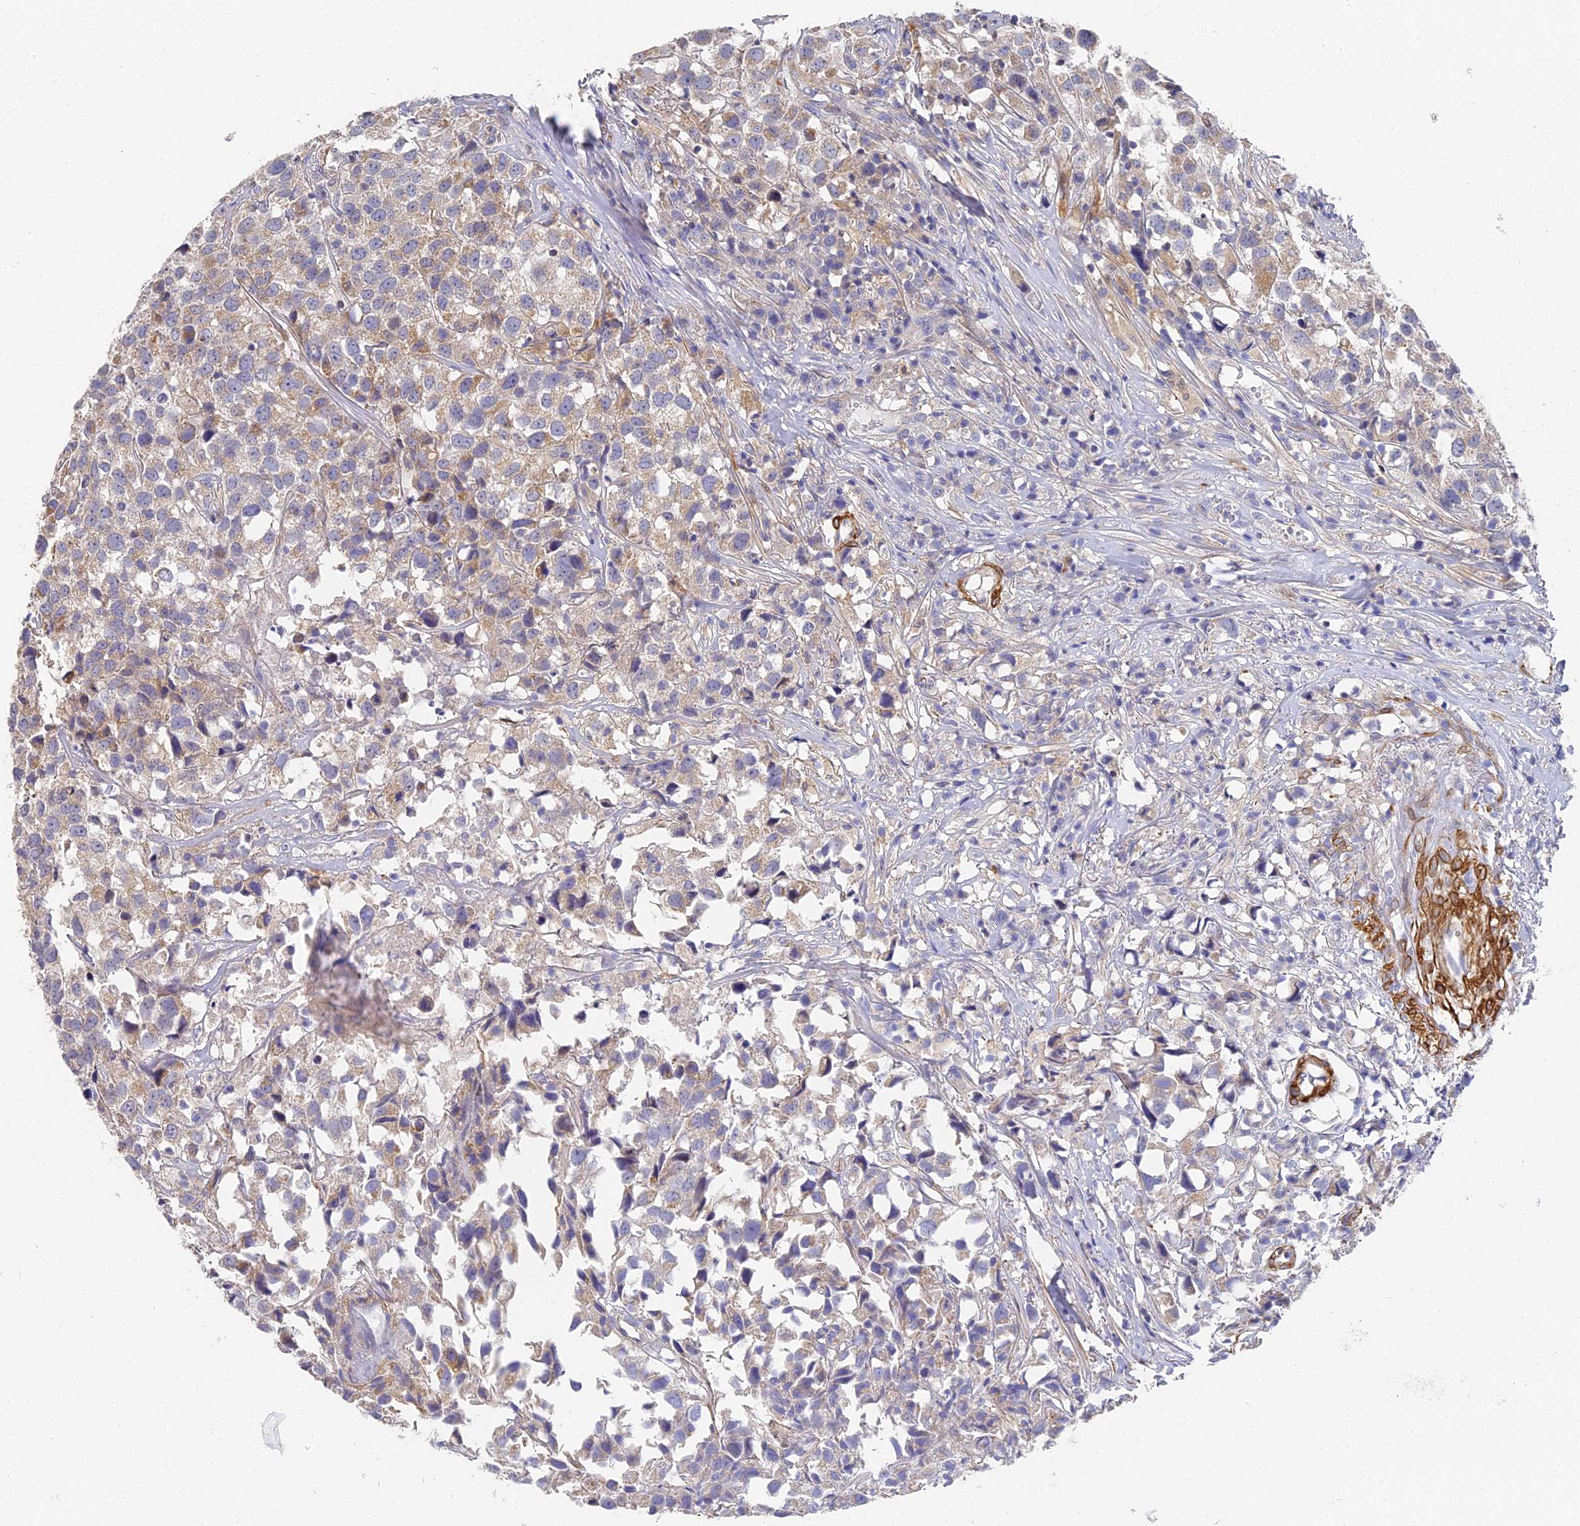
{"staining": {"intensity": "moderate", "quantity": "<25%", "location": "cytoplasmic/membranous"}, "tissue": "urothelial cancer", "cell_type": "Tumor cells", "image_type": "cancer", "snomed": [{"axis": "morphology", "description": "Urothelial carcinoma, High grade"}, {"axis": "topography", "description": "Urinary bladder"}], "caption": "Immunohistochemistry (IHC) photomicrograph of neoplastic tissue: urothelial cancer stained using immunohistochemistry shows low levels of moderate protein expression localized specifically in the cytoplasmic/membranous of tumor cells, appearing as a cytoplasmic/membranous brown color.", "gene": "CCDC113", "patient": {"sex": "female", "age": 75}}